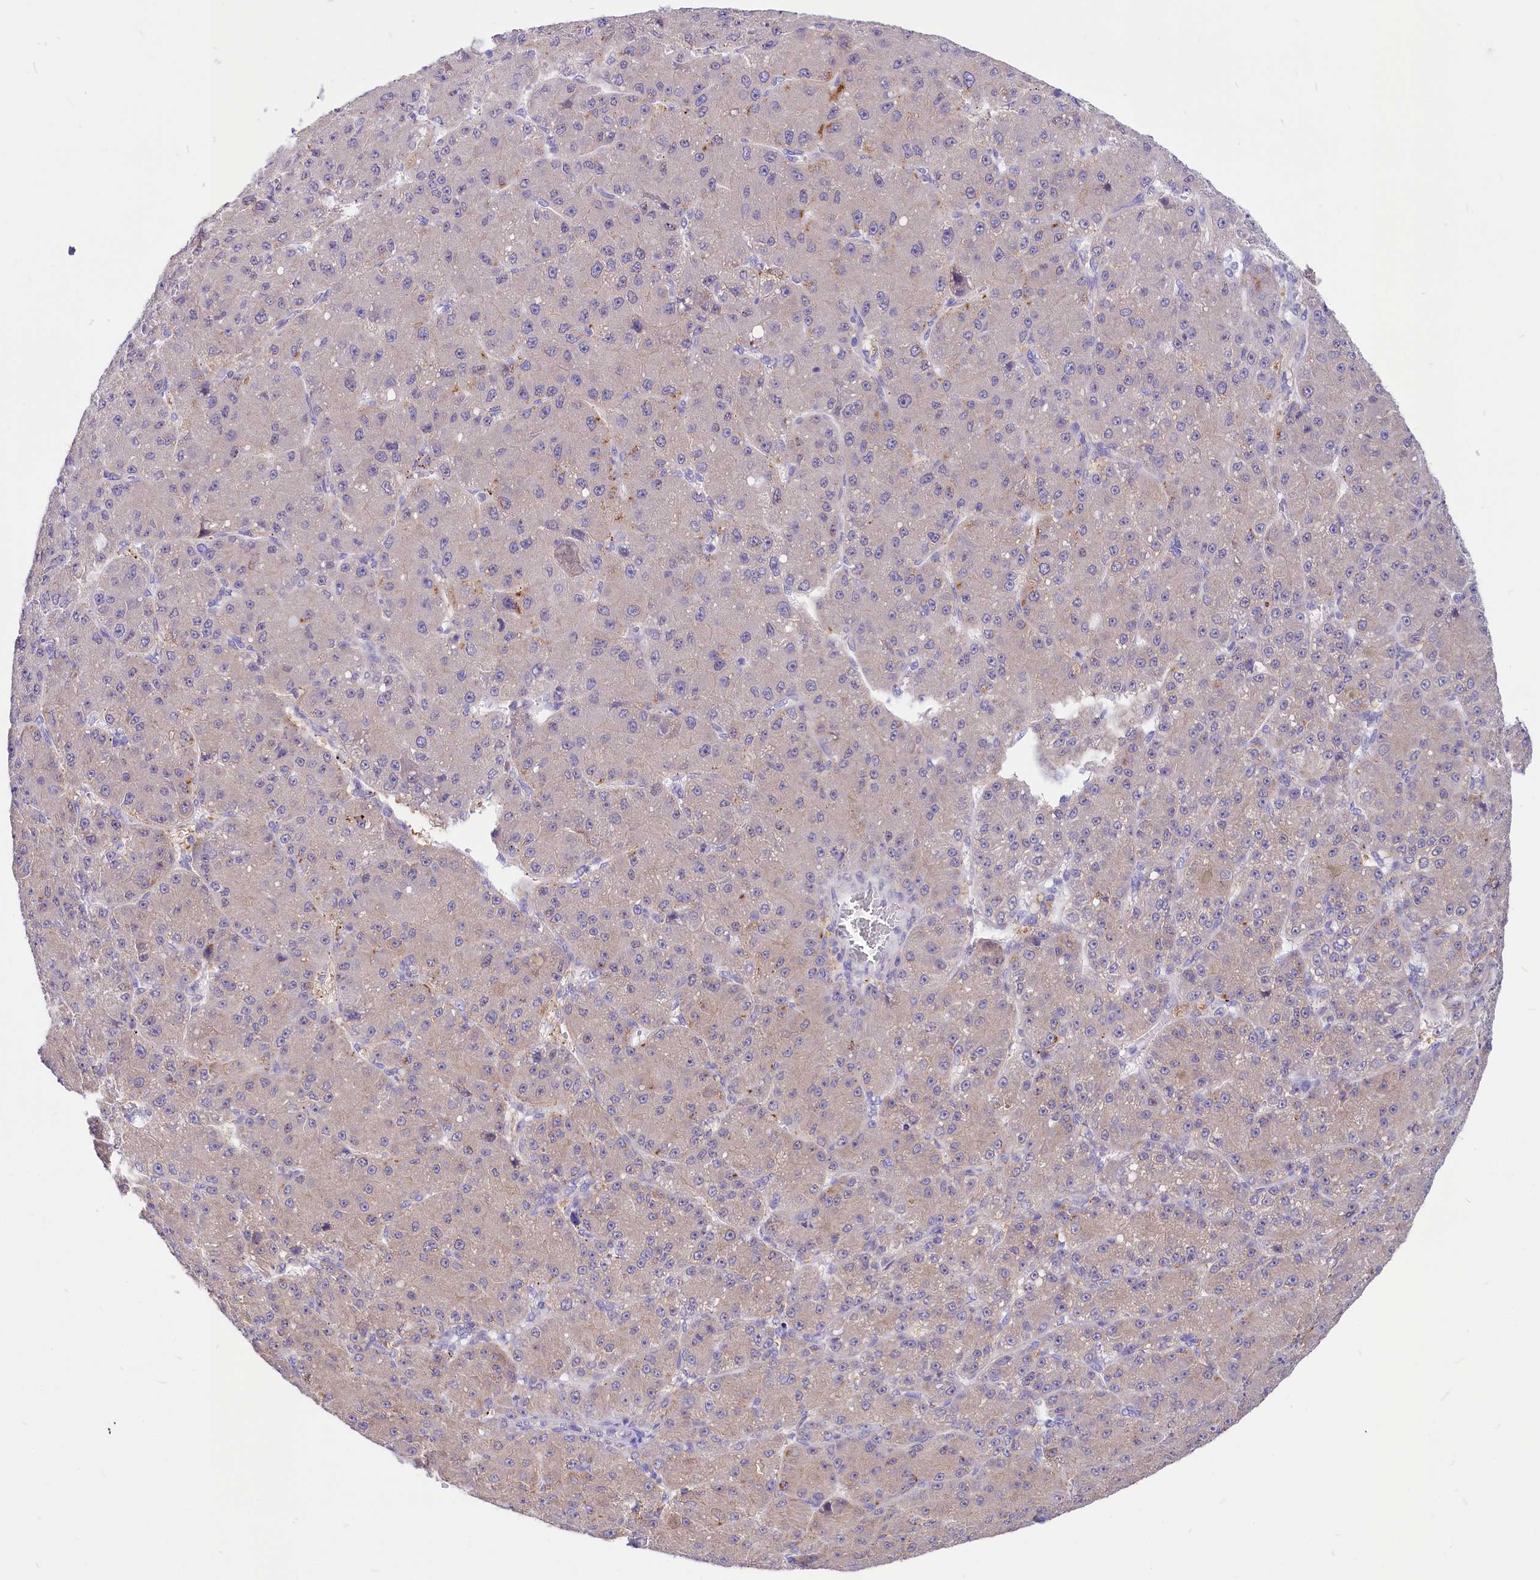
{"staining": {"intensity": "weak", "quantity": "25%-75%", "location": "cytoplasmic/membranous"}, "tissue": "liver cancer", "cell_type": "Tumor cells", "image_type": "cancer", "snomed": [{"axis": "morphology", "description": "Carcinoma, Hepatocellular, NOS"}, {"axis": "topography", "description": "Liver"}], "caption": "IHC (DAB (3,3'-diaminobenzidine)) staining of liver cancer exhibits weak cytoplasmic/membranous protein positivity in about 25%-75% of tumor cells.", "gene": "ABHD5", "patient": {"sex": "male", "age": 67}}